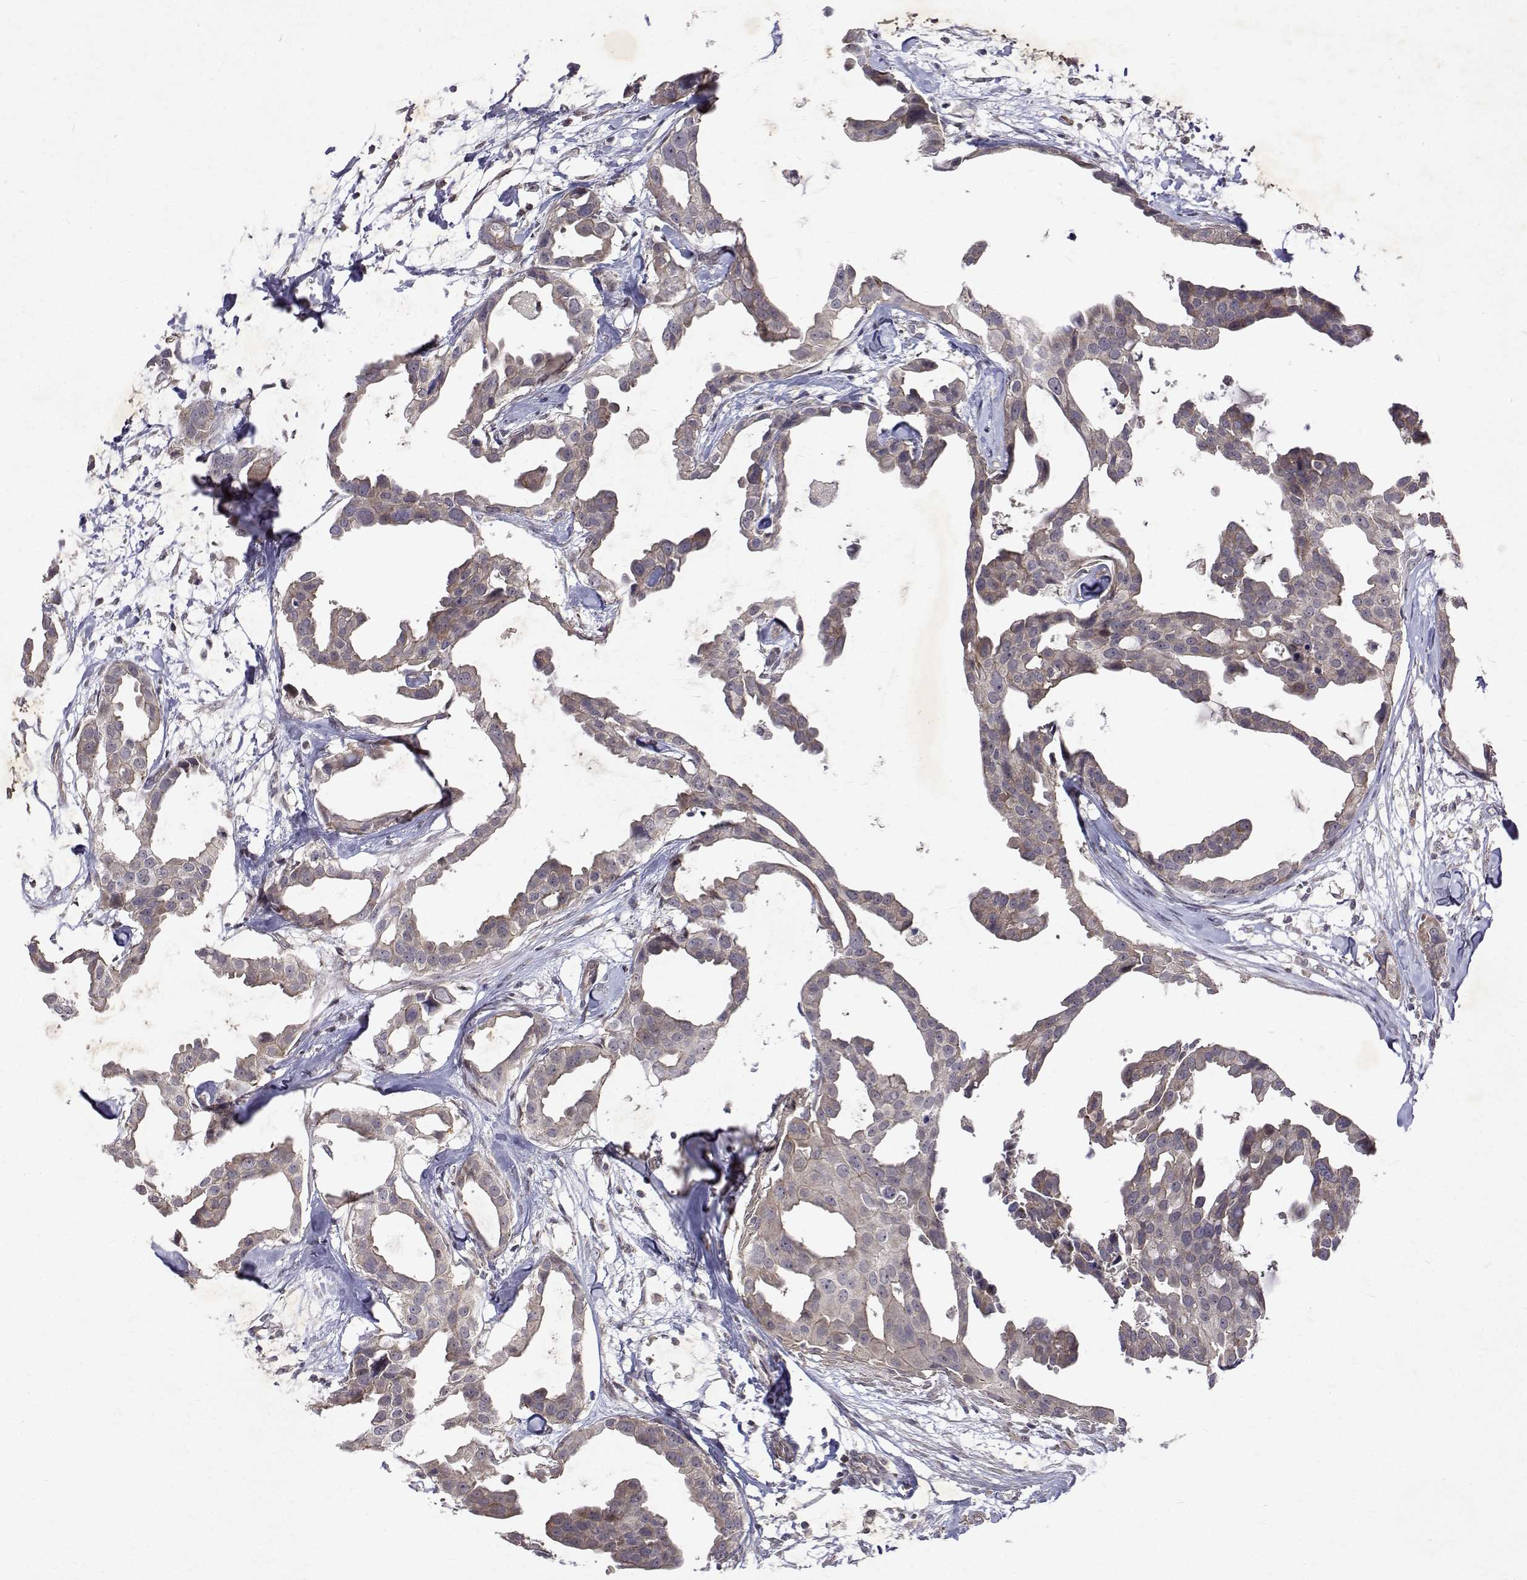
{"staining": {"intensity": "weak", "quantity": "25%-75%", "location": "cytoplasmic/membranous"}, "tissue": "breast cancer", "cell_type": "Tumor cells", "image_type": "cancer", "snomed": [{"axis": "morphology", "description": "Duct carcinoma"}, {"axis": "topography", "description": "Breast"}], "caption": "The histopathology image displays staining of breast cancer (infiltrating ductal carcinoma), revealing weak cytoplasmic/membranous protein staining (brown color) within tumor cells.", "gene": "ALKBH8", "patient": {"sex": "female", "age": 38}}